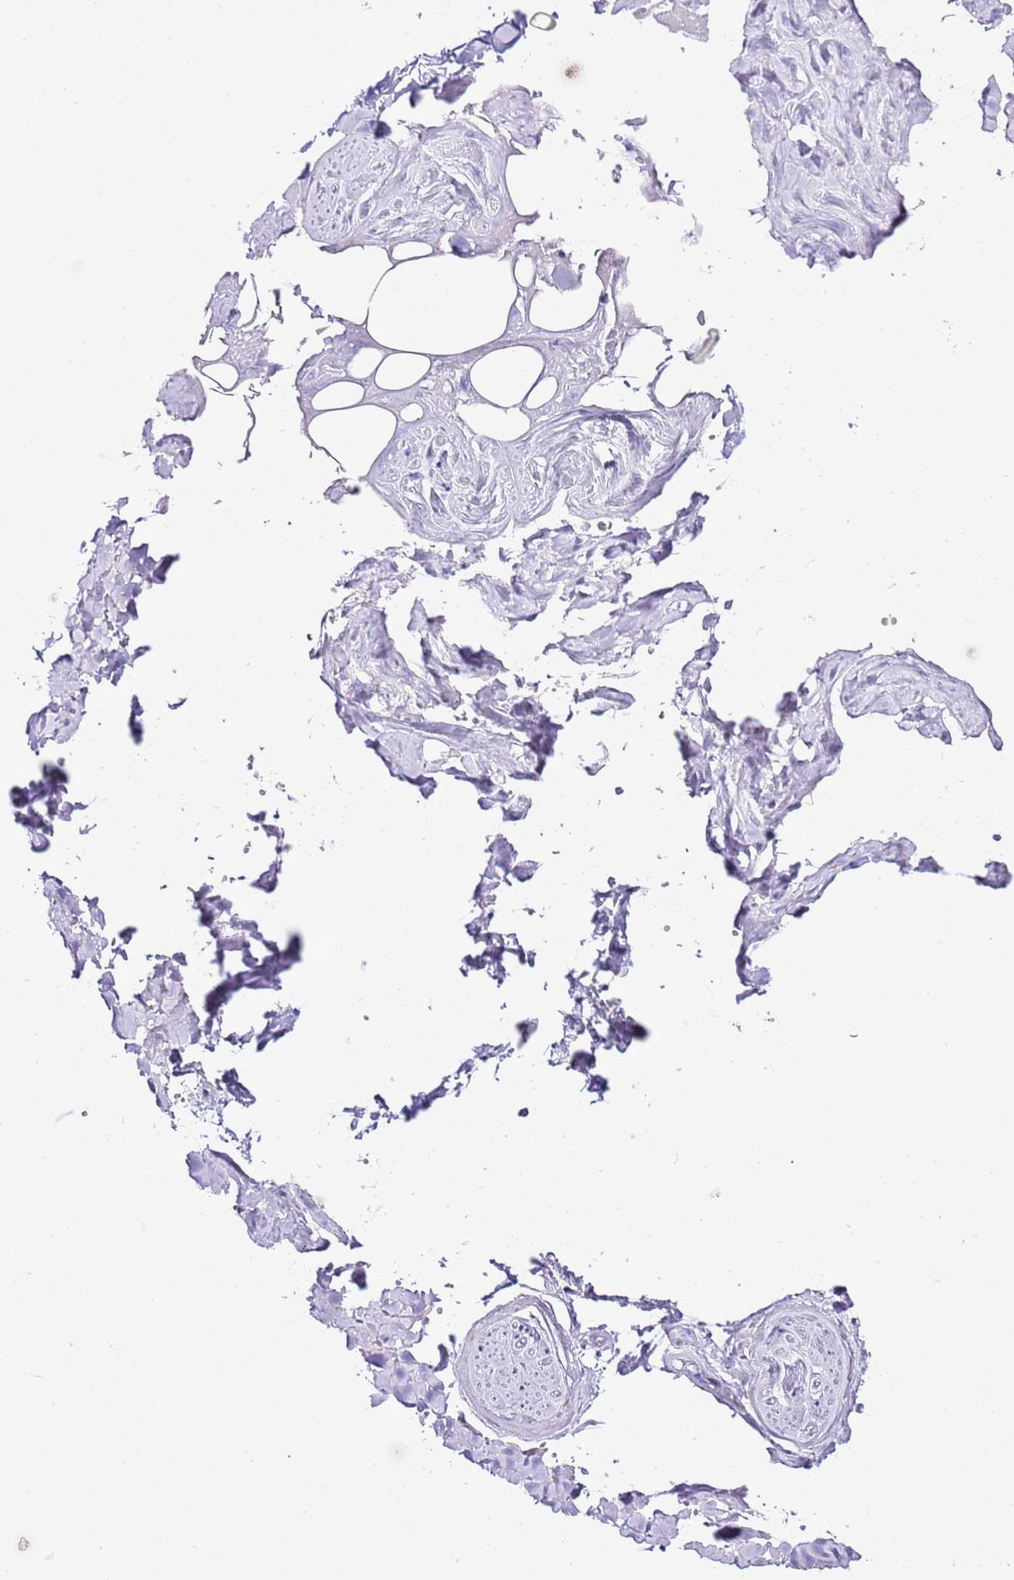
{"staining": {"intensity": "negative", "quantity": "none", "location": "none"}, "tissue": "adipose tissue", "cell_type": "Adipocytes", "image_type": "normal", "snomed": [{"axis": "morphology", "description": "Normal tissue, NOS"}, {"axis": "topography", "description": "Salivary gland"}, {"axis": "topography", "description": "Peripheral nerve tissue"}], "caption": "Immunohistochemical staining of unremarkable human adipose tissue reveals no significant staining in adipocytes.", "gene": "RPS10", "patient": {"sex": "male", "age": 38}}